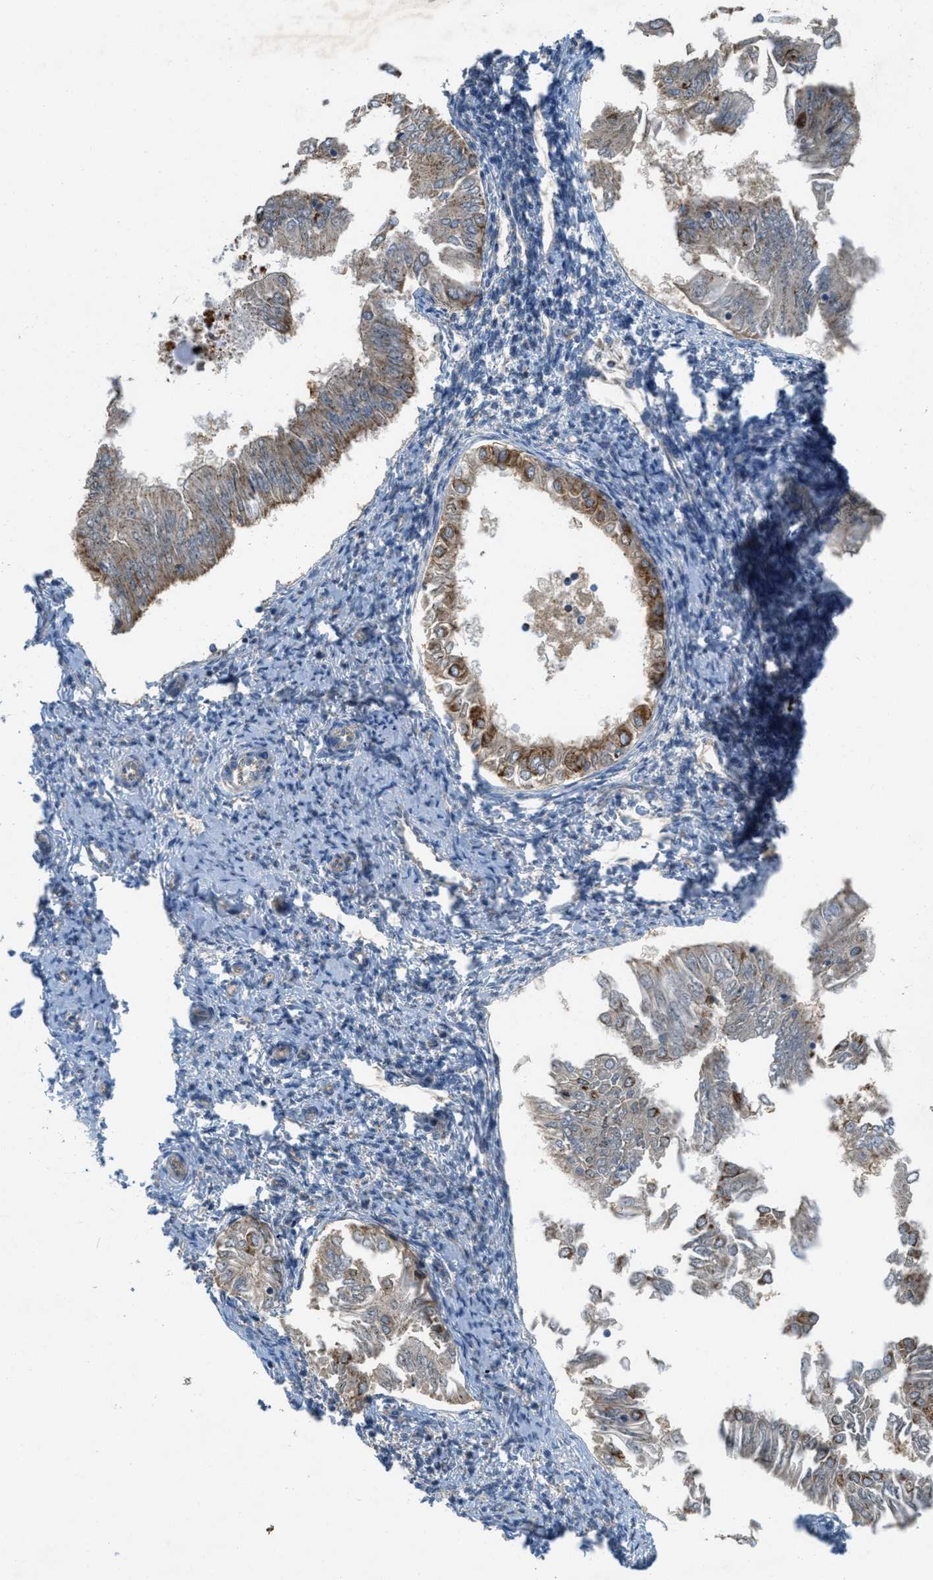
{"staining": {"intensity": "strong", "quantity": "<25%", "location": "cytoplasmic/membranous"}, "tissue": "endometrial cancer", "cell_type": "Tumor cells", "image_type": "cancer", "snomed": [{"axis": "morphology", "description": "Adenocarcinoma, NOS"}, {"axis": "topography", "description": "Endometrium"}], "caption": "Adenocarcinoma (endometrial) stained with DAB immunohistochemistry (IHC) shows medium levels of strong cytoplasmic/membranous staining in about <25% of tumor cells.", "gene": "BTN3A1", "patient": {"sex": "female", "age": 53}}